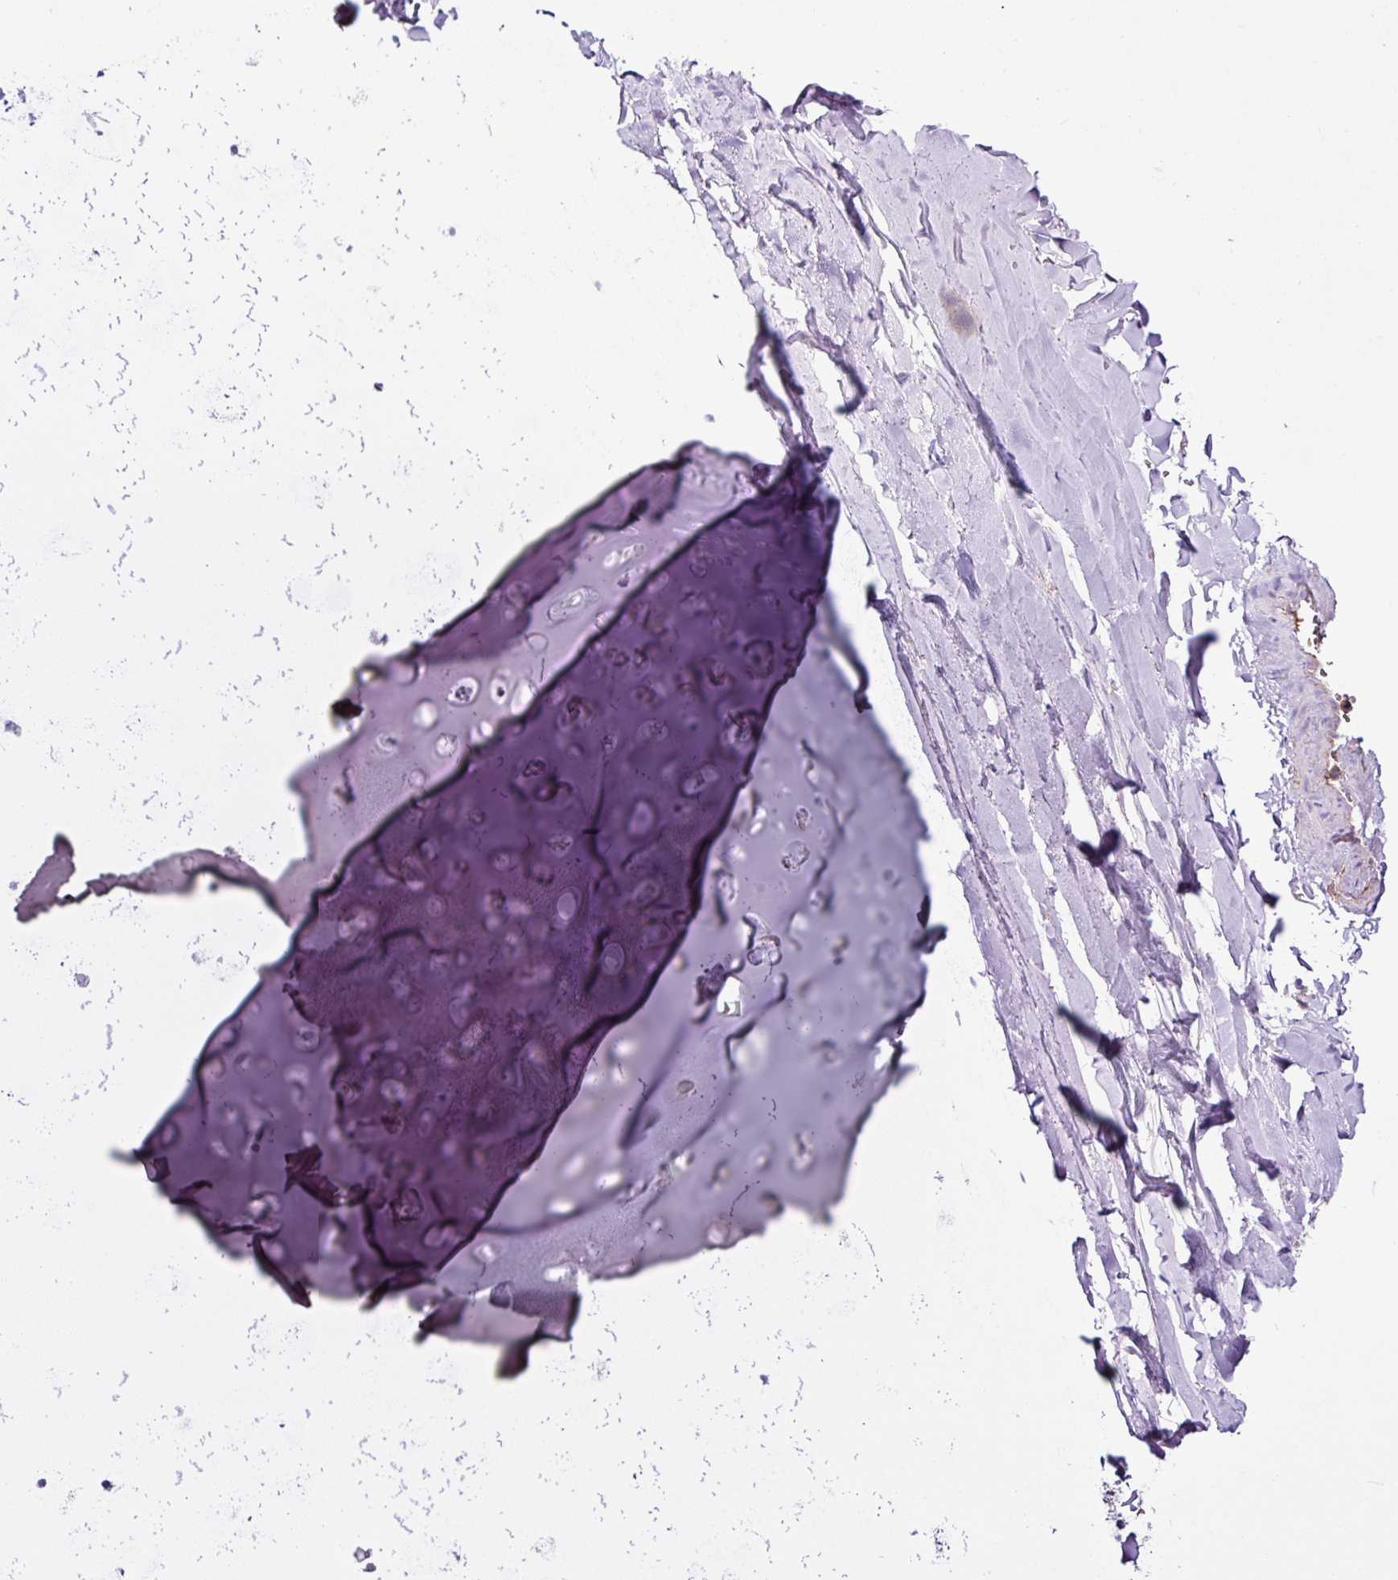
{"staining": {"intensity": "negative", "quantity": "none", "location": "none"}, "tissue": "adipose tissue", "cell_type": "Adipocytes", "image_type": "normal", "snomed": [{"axis": "morphology", "description": "Normal tissue, NOS"}, {"axis": "morphology", "description": "Squamous cell carcinoma, NOS"}, {"axis": "topography", "description": "Bronchus"}, {"axis": "topography", "description": "Lung"}], "caption": "Human adipose tissue stained for a protein using immunohistochemistry shows no staining in adipocytes.", "gene": "EME2", "patient": {"sex": "female", "age": 70}}